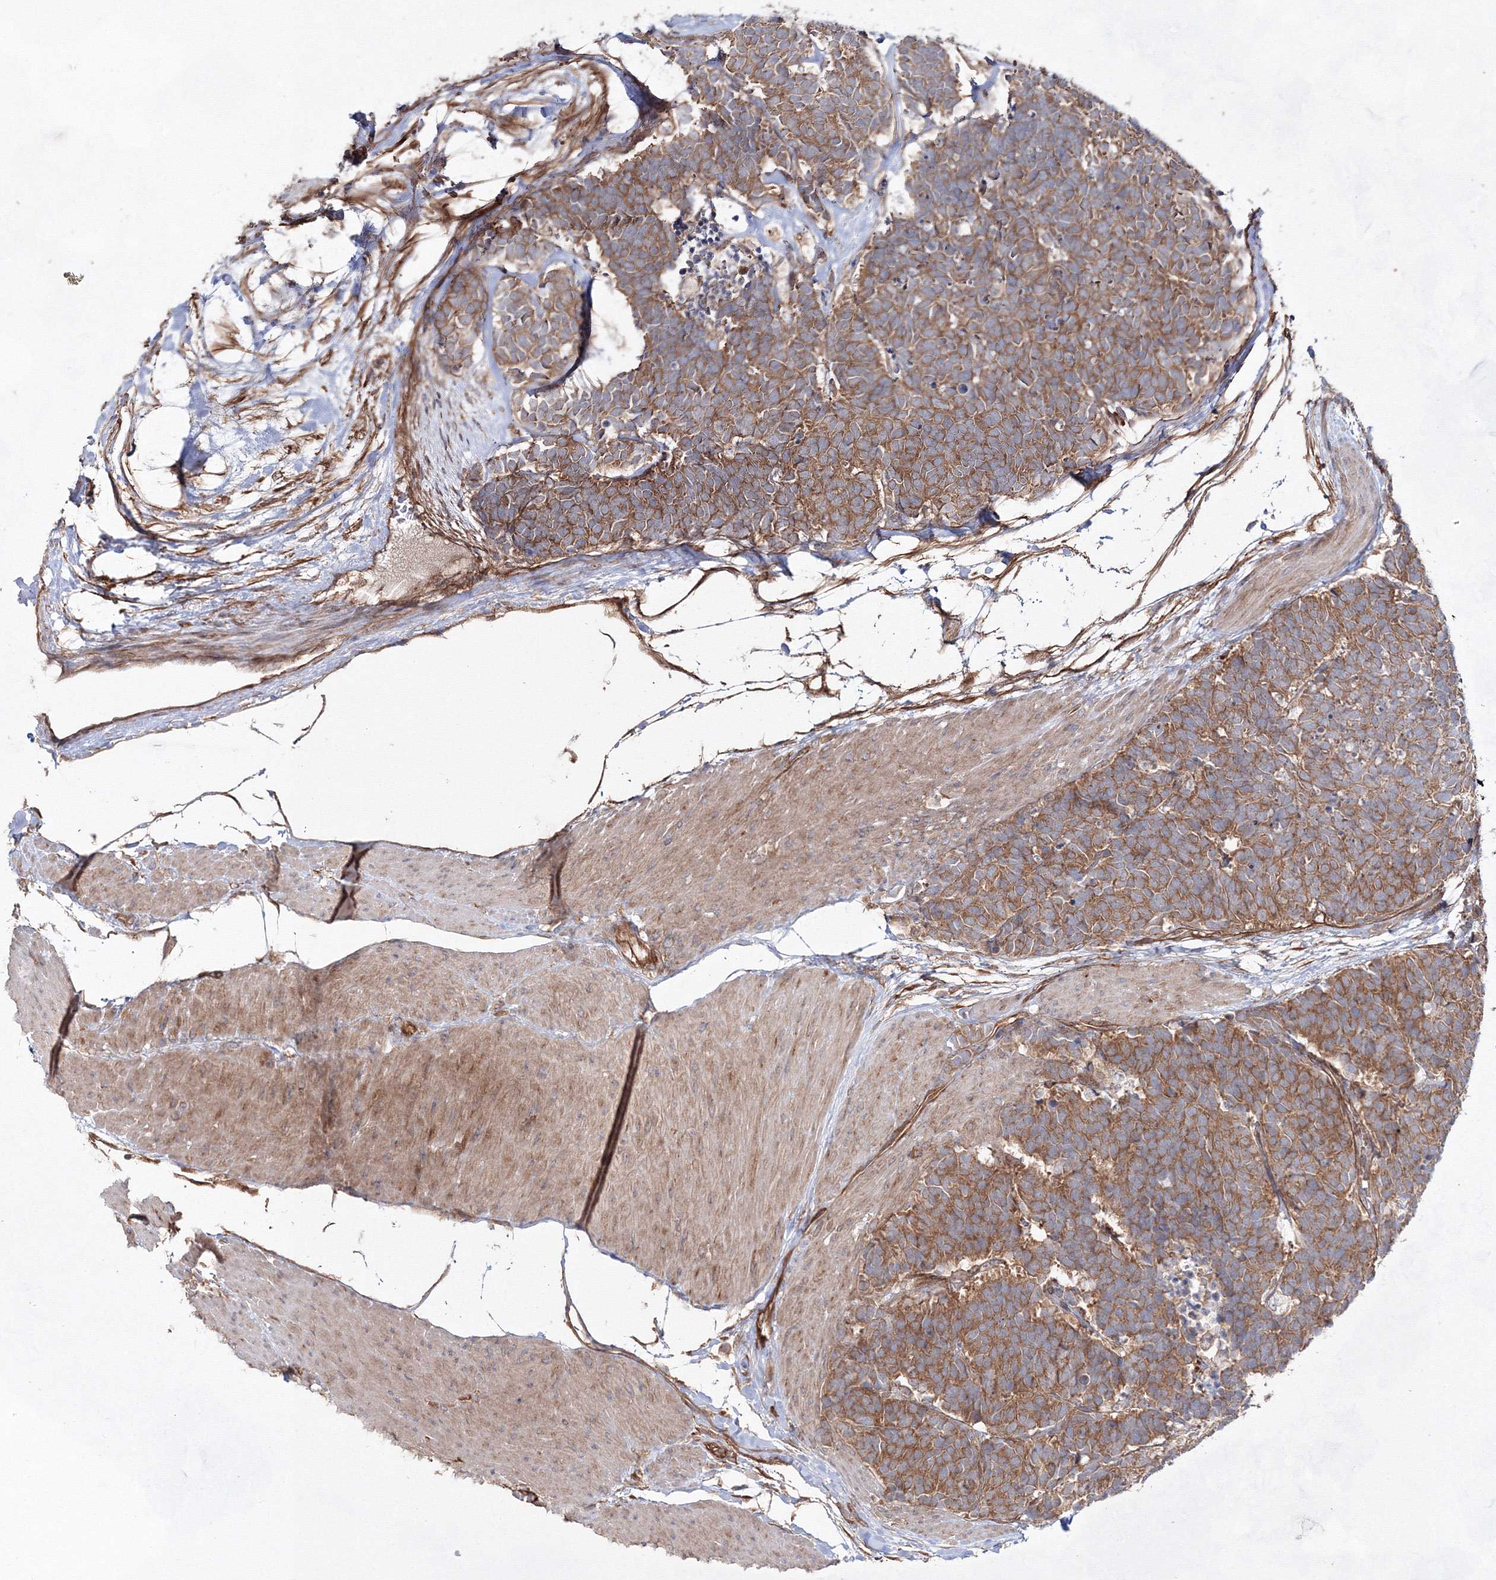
{"staining": {"intensity": "moderate", "quantity": ">75%", "location": "cytoplasmic/membranous"}, "tissue": "carcinoid", "cell_type": "Tumor cells", "image_type": "cancer", "snomed": [{"axis": "morphology", "description": "Carcinoma, NOS"}, {"axis": "morphology", "description": "Carcinoid, malignant, NOS"}, {"axis": "topography", "description": "Urinary bladder"}], "caption": "Immunohistochemical staining of carcinoid shows medium levels of moderate cytoplasmic/membranous staining in approximately >75% of tumor cells. Using DAB (3,3'-diaminobenzidine) (brown) and hematoxylin (blue) stains, captured at high magnification using brightfield microscopy.", "gene": "EXOC6", "patient": {"sex": "male", "age": 57}}